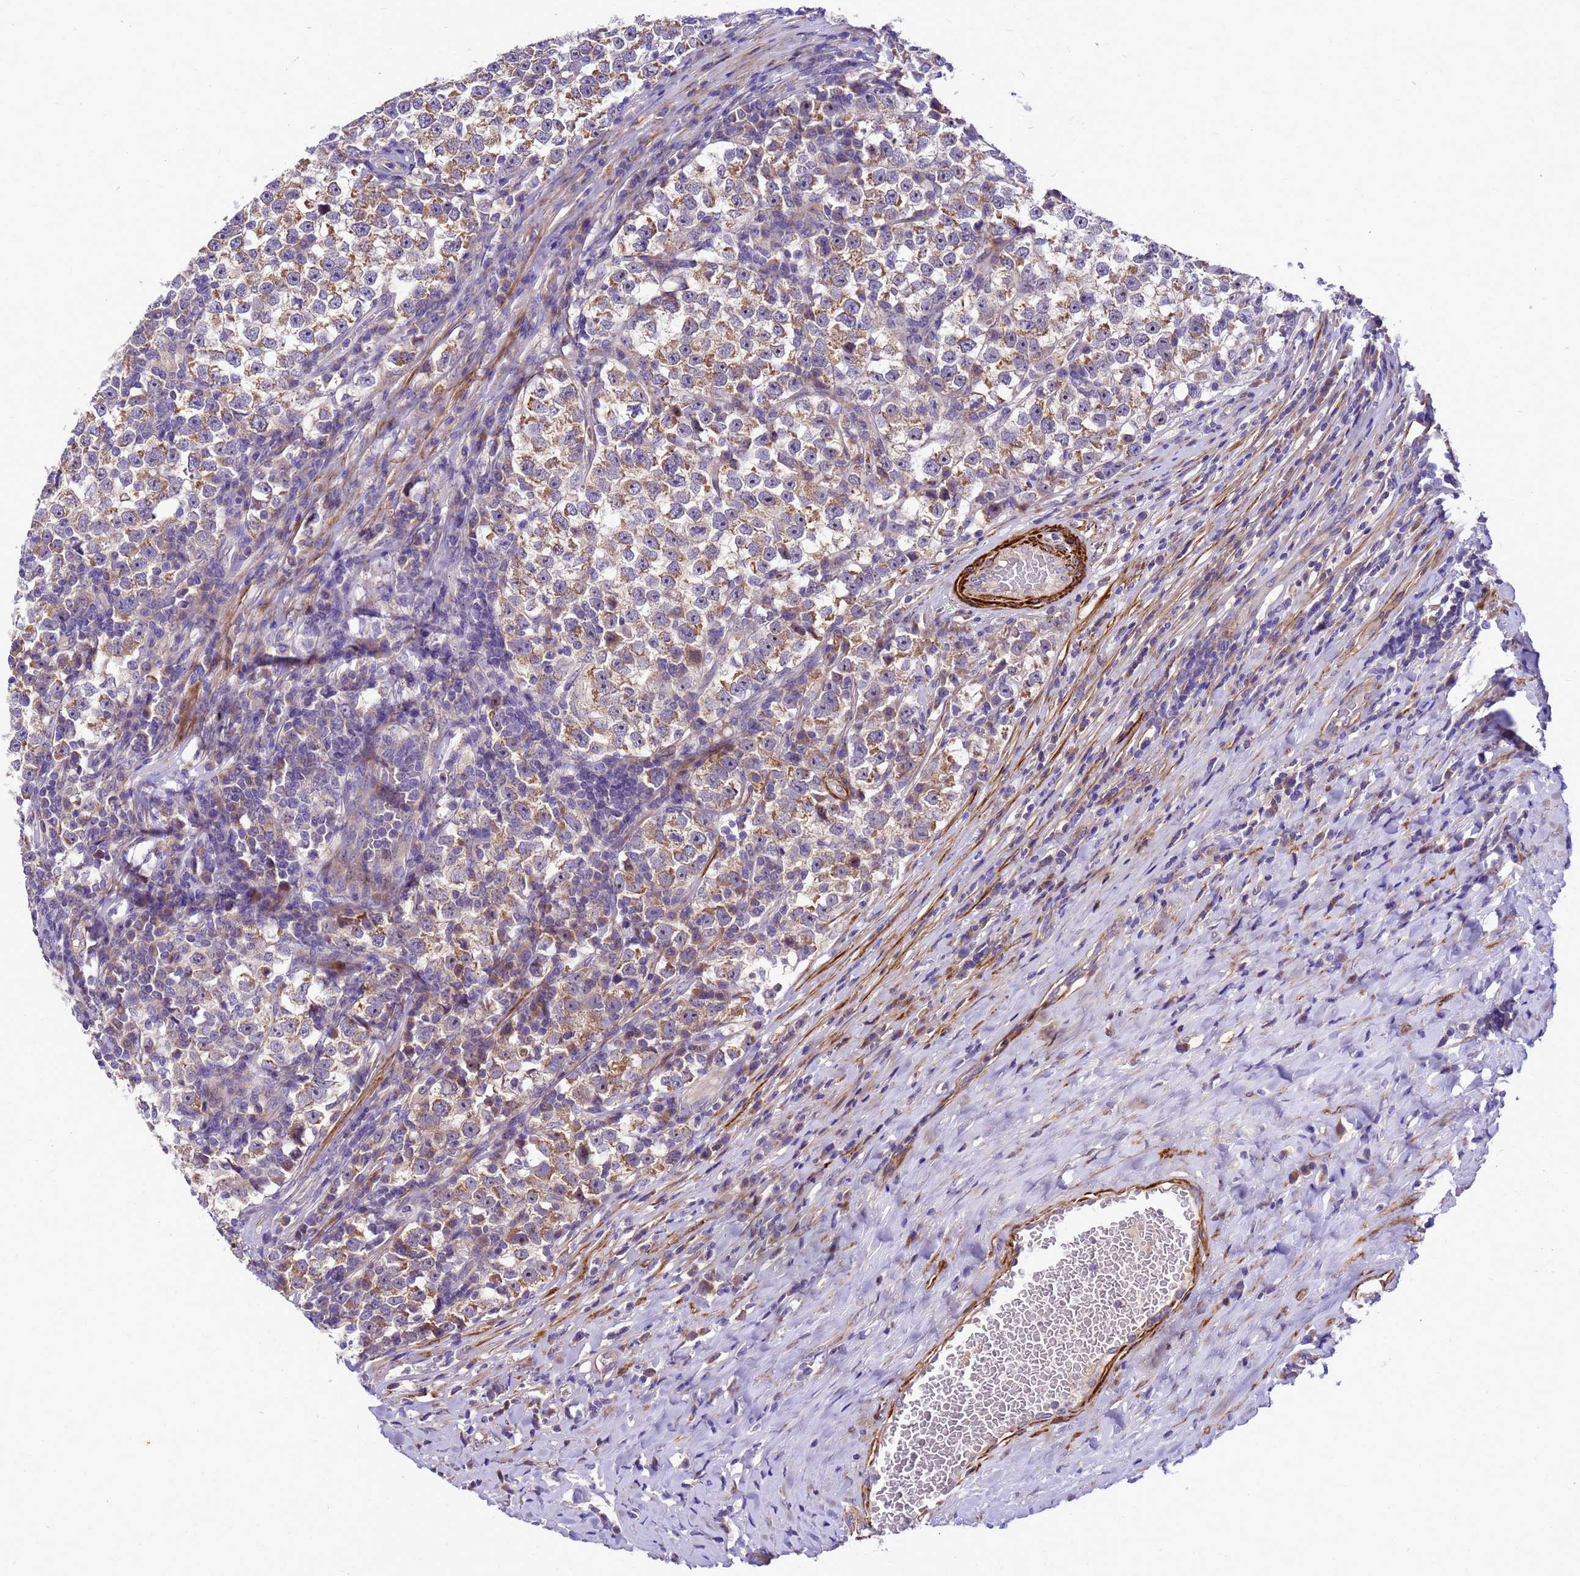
{"staining": {"intensity": "moderate", "quantity": ">75%", "location": "cytoplasmic/membranous"}, "tissue": "testis cancer", "cell_type": "Tumor cells", "image_type": "cancer", "snomed": [{"axis": "morphology", "description": "Normal tissue, NOS"}, {"axis": "morphology", "description": "Seminoma, NOS"}, {"axis": "topography", "description": "Testis"}], "caption": "Immunohistochemistry (IHC) micrograph of seminoma (testis) stained for a protein (brown), which displays medium levels of moderate cytoplasmic/membranous positivity in about >75% of tumor cells.", "gene": "POP7", "patient": {"sex": "male", "age": 43}}